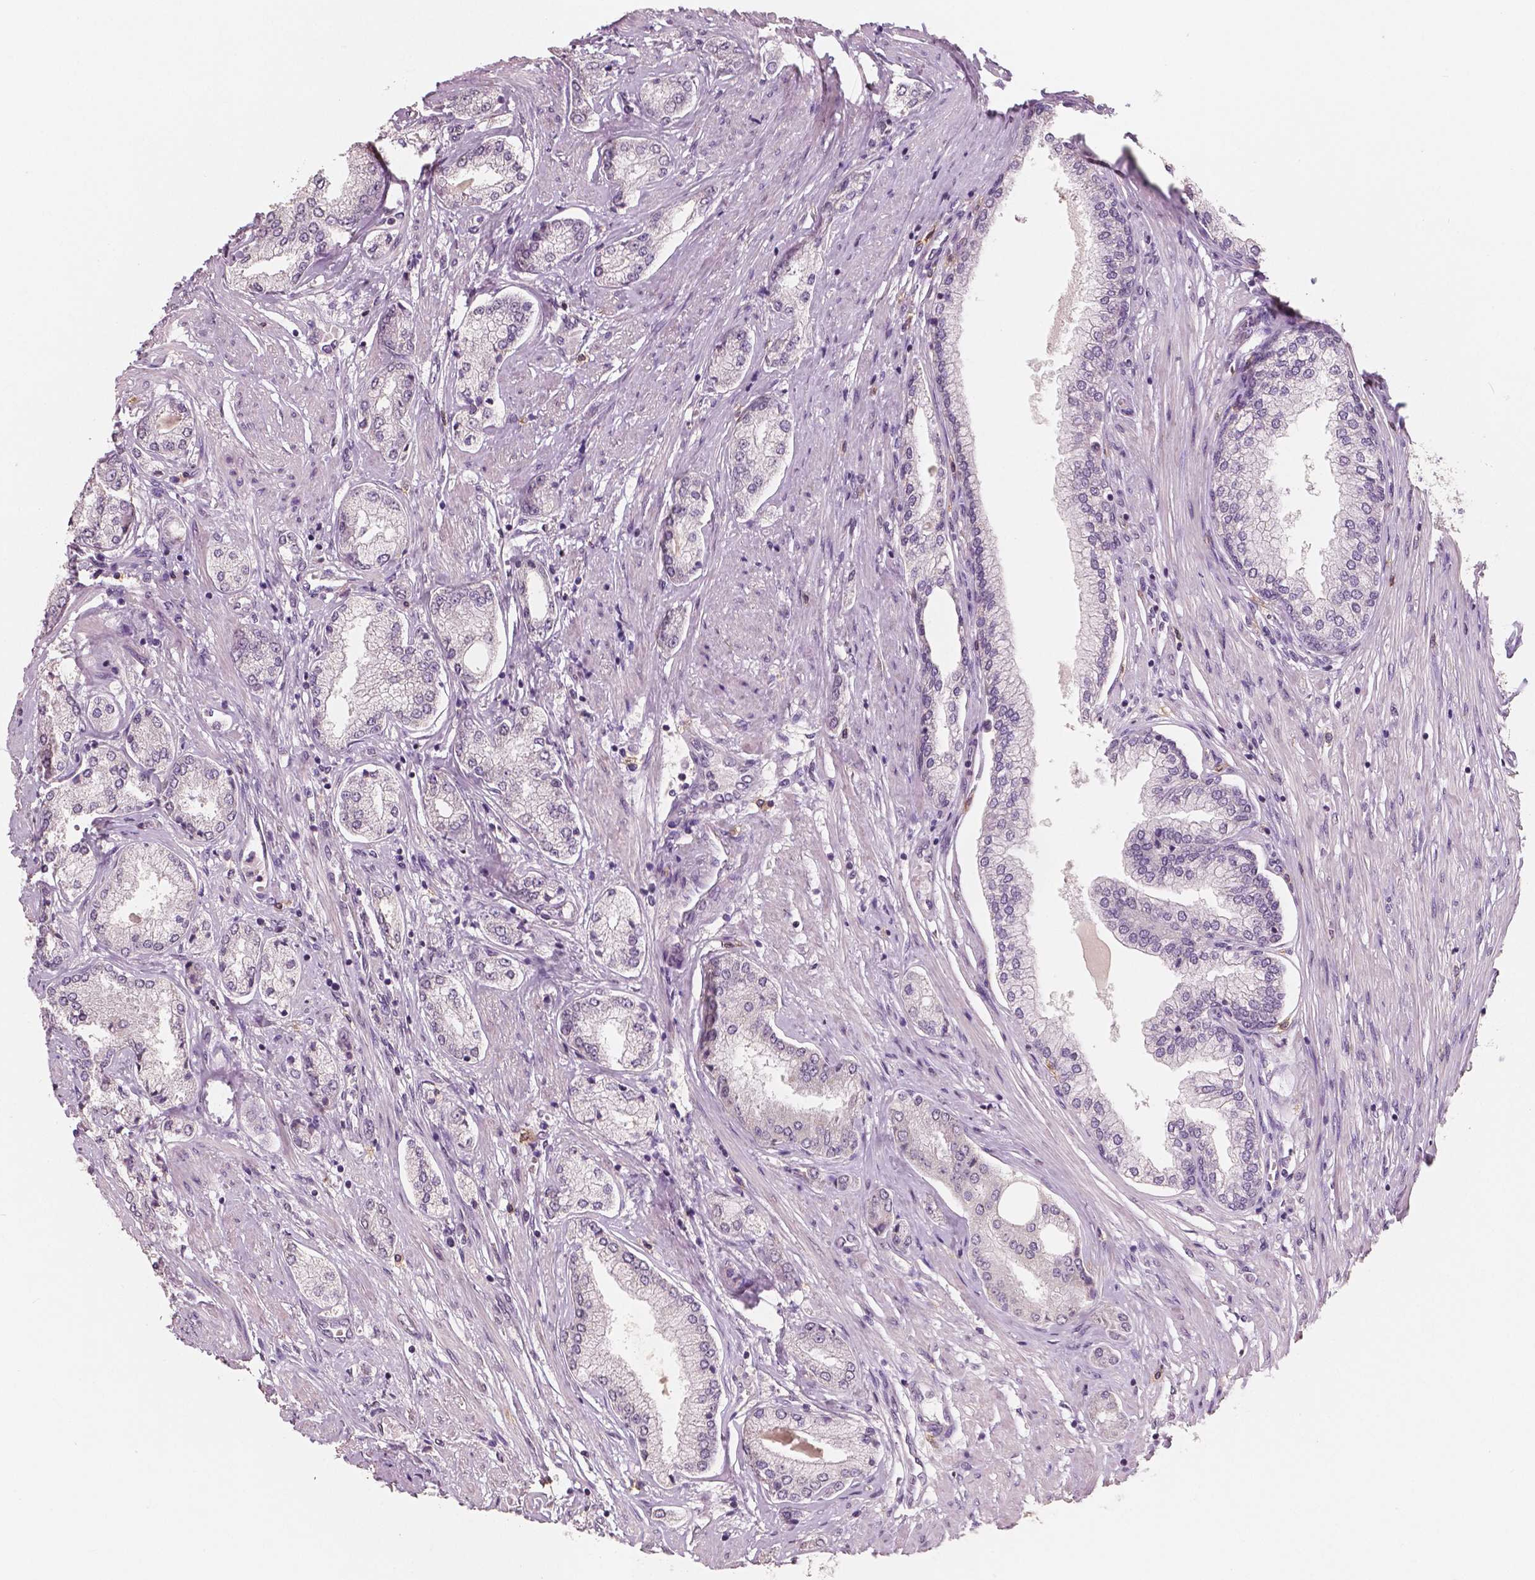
{"staining": {"intensity": "negative", "quantity": "none", "location": "none"}, "tissue": "prostate cancer", "cell_type": "Tumor cells", "image_type": "cancer", "snomed": [{"axis": "morphology", "description": "Adenocarcinoma, NOS"}, {"axis": "topography", "description": "Prostate"}], "caption": "There is no significant expression in tumor cells of prostate cancer (adenocarcinoma).", "gene": "KIT", "patient": {"sex": "male", "age": 63}}